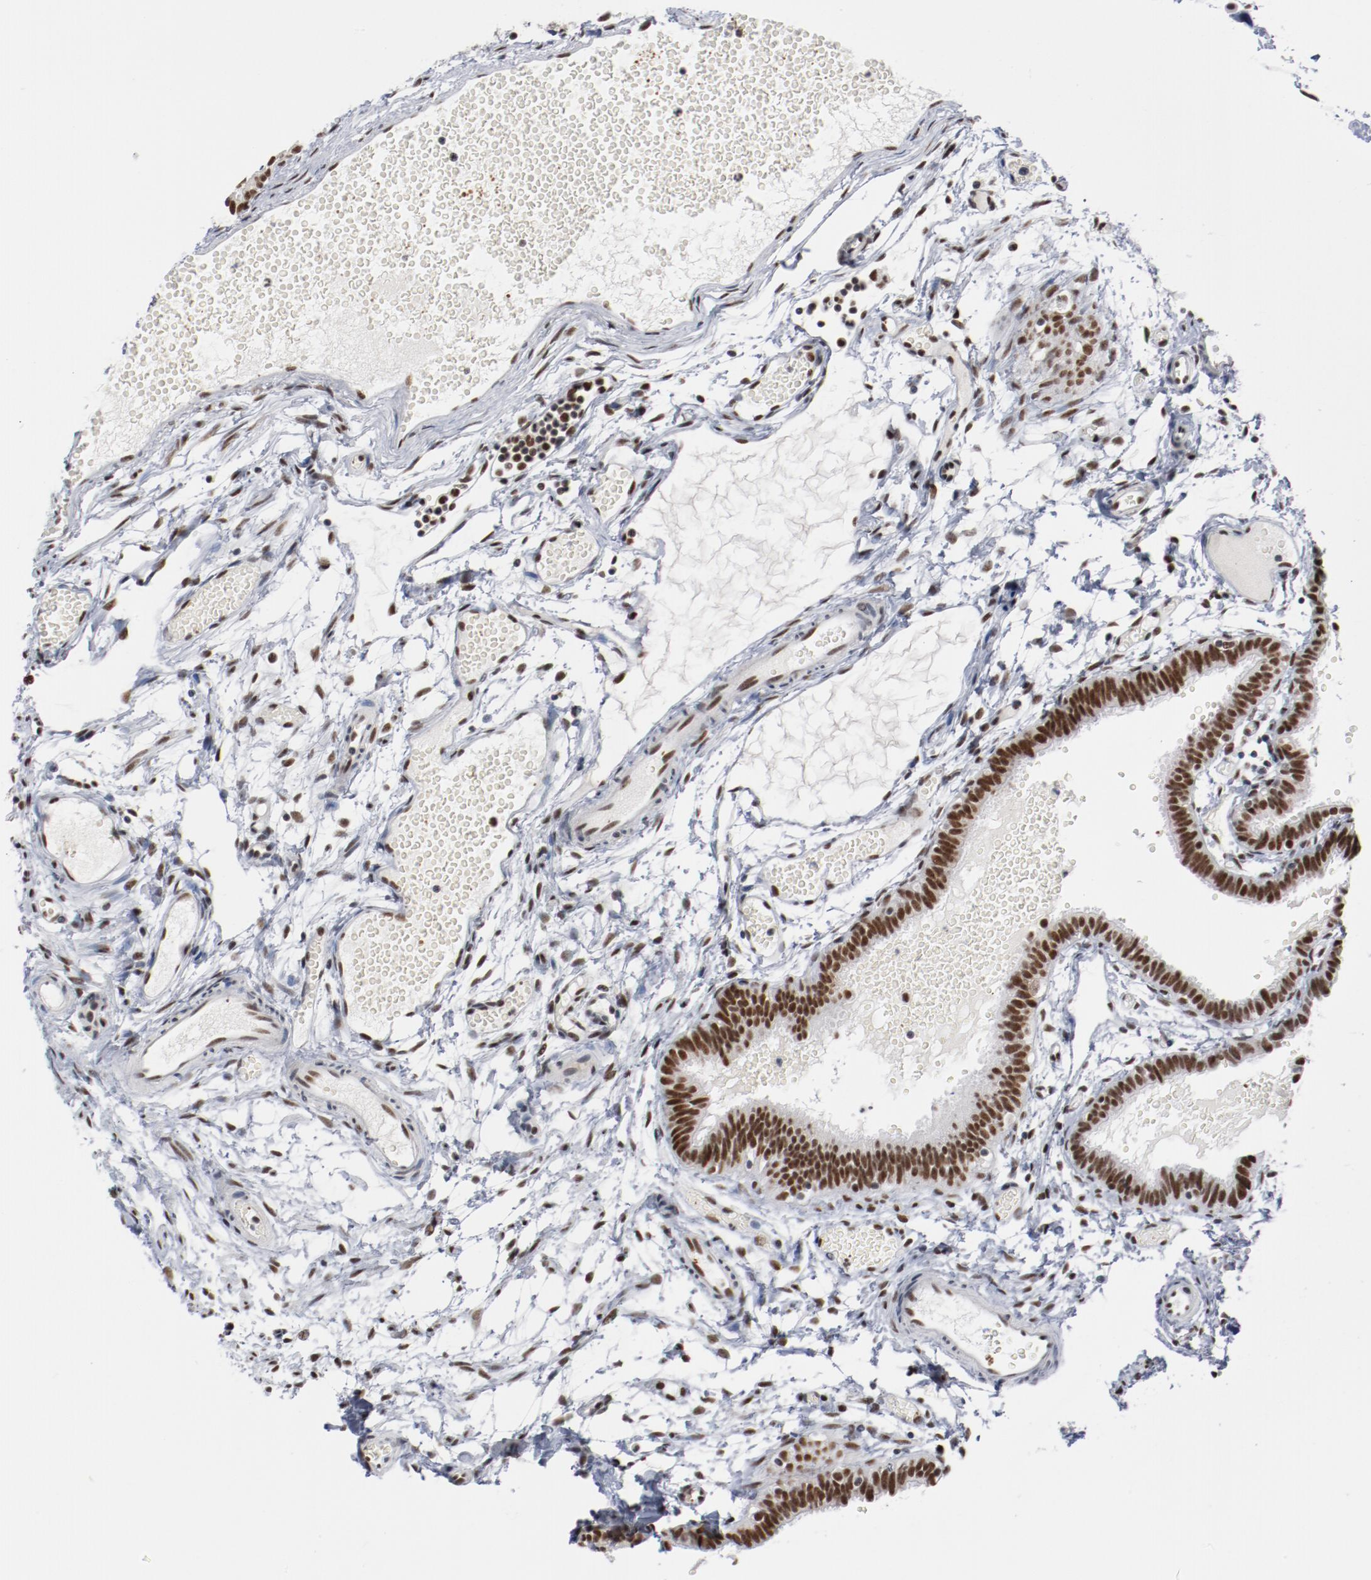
{"staining": {"intensity": "strong", "quantity": ">75%", "location": "nuclear"}, "tissue": "fallopian tube", "cell_type": "Glandular cells", "image_type": "normal", "snomed": [{"axis": "morphology", "description": "Normal tissue, NOS"}, {"axis": "topography", "description": "Fallopian tube"}], "caption": "The photomicrograph demonstrates staining of normal fallopian tube, revealing strong nuclear protein positivity (brown color) within glandular cells.", "gene": "BUB3", "patient": {"sex": "female", "age": 29}}